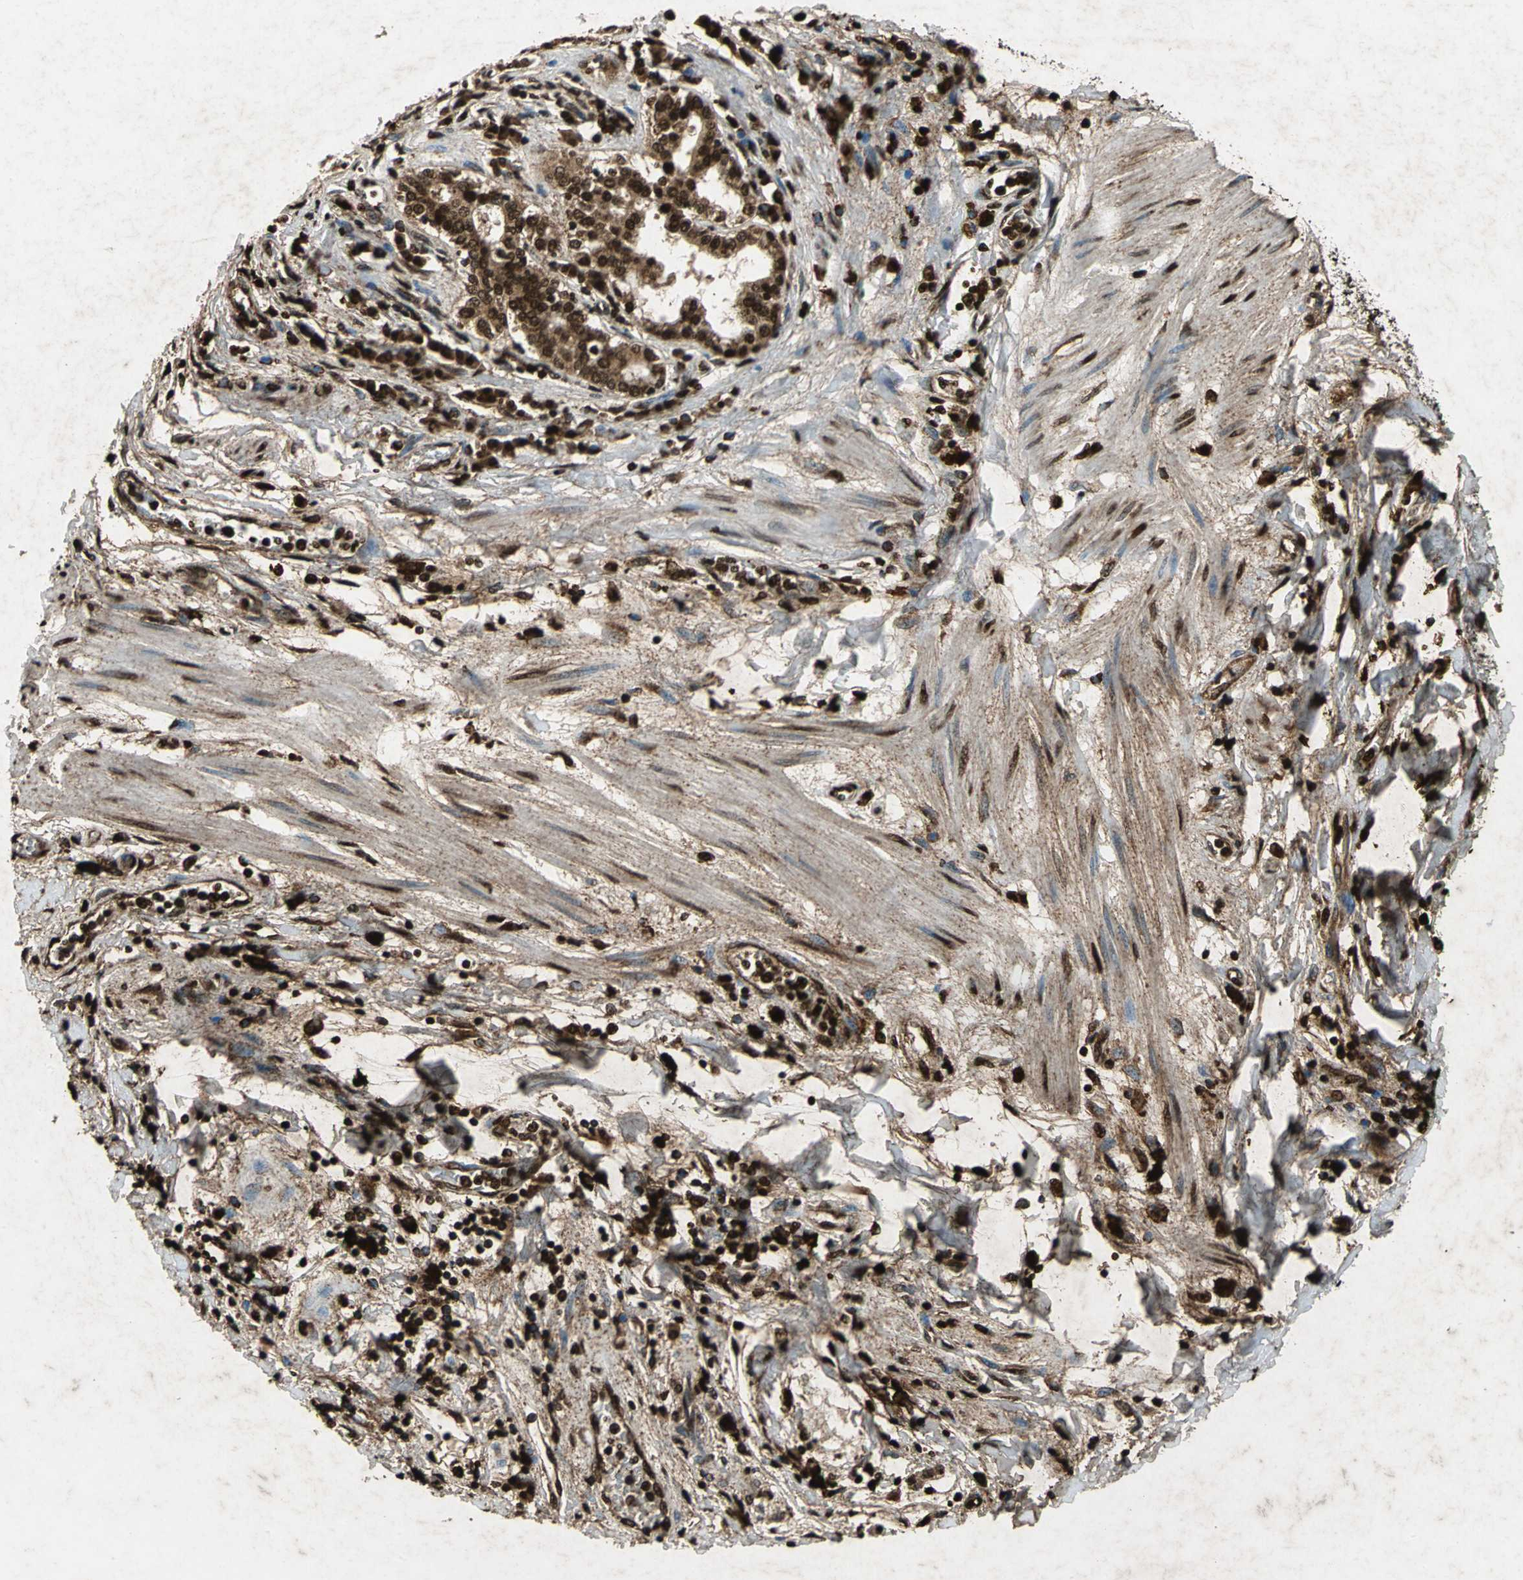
{"staining": {"intensity": "strong", "quantity": ">75%", "location": "cytoplasmic/membranous,nuclear"}, "tissue": "pancreatic cancer", "cell_type": "Tumor cells", "image_type": "cancer", "snomed": [{"axis": "morphology", "description": "Adenocarcinoma, NOS"}, {"axis": "topography", "description": "Pancreas"}], "caption": "A micrograph of human pancreatic cancer (adenocarcinoma) stained for a protein displays strong cytoplasmic/membranous and nuclear brown staining in tumor cells. Nuclei are stained in blue.", "gene": "ANP32A", "patient": {"sex": "female", "age": 48}}